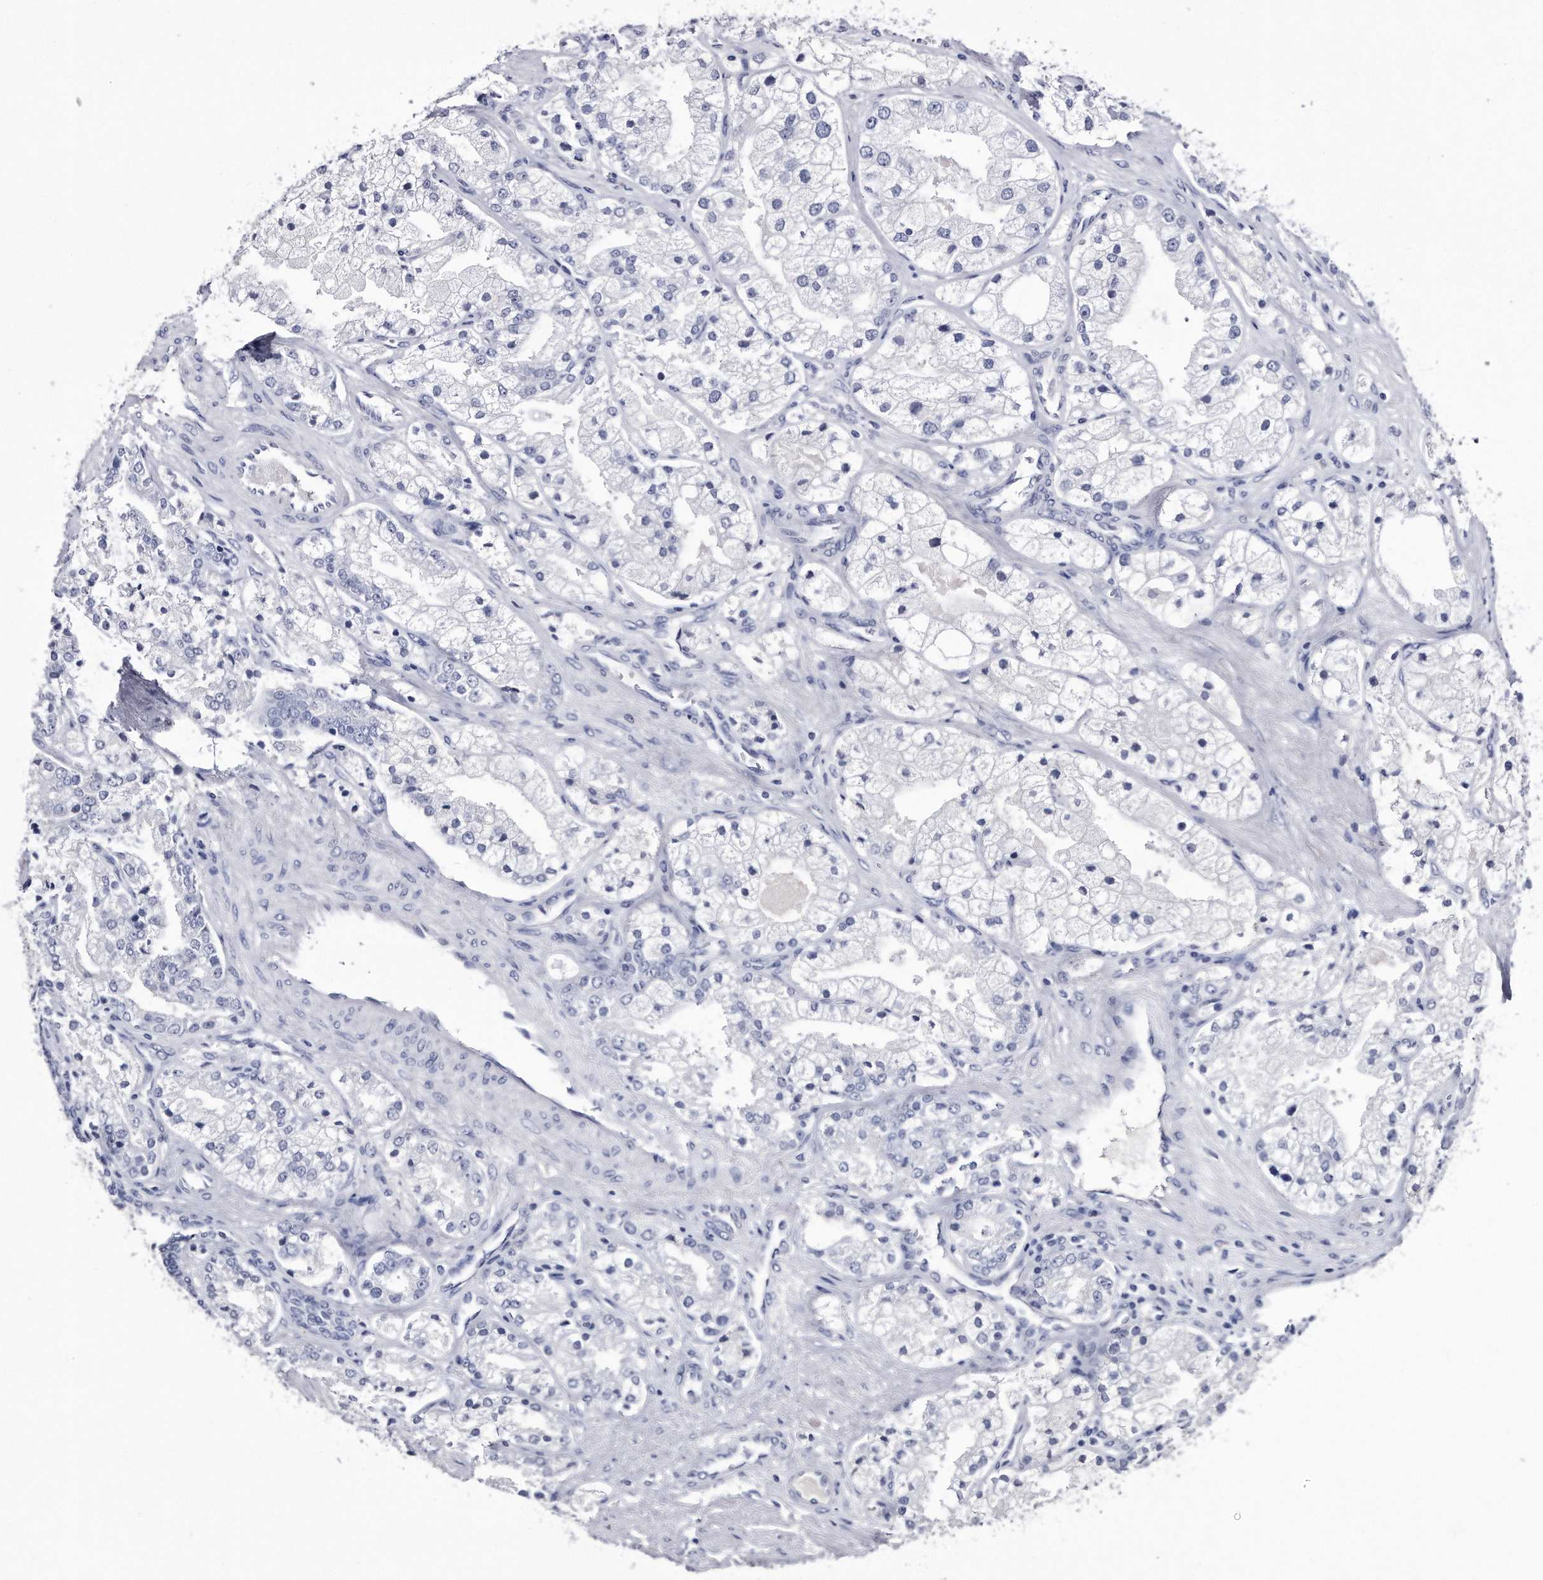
{"staining": {"intensity": "negative", "quantity": "none", "location": "none"}, "tissue": "prostate cancer", "cell_type": "Tumor cells", "image_type": "cancer", "snomed": [{"axis": "morphology", "description": "Adenocarcinoma, High grade"}, {"axis": "topography", "description": "Prostate"}], "caption": "Tumor cells show no significant protein staining in adenocarcinoma (high-grade) (prostate). (Immunohistochemistry, brightfield microscopy, high magnification).", "gene": "KCTD8", "patient": {"sex": "male", "age": 50}}